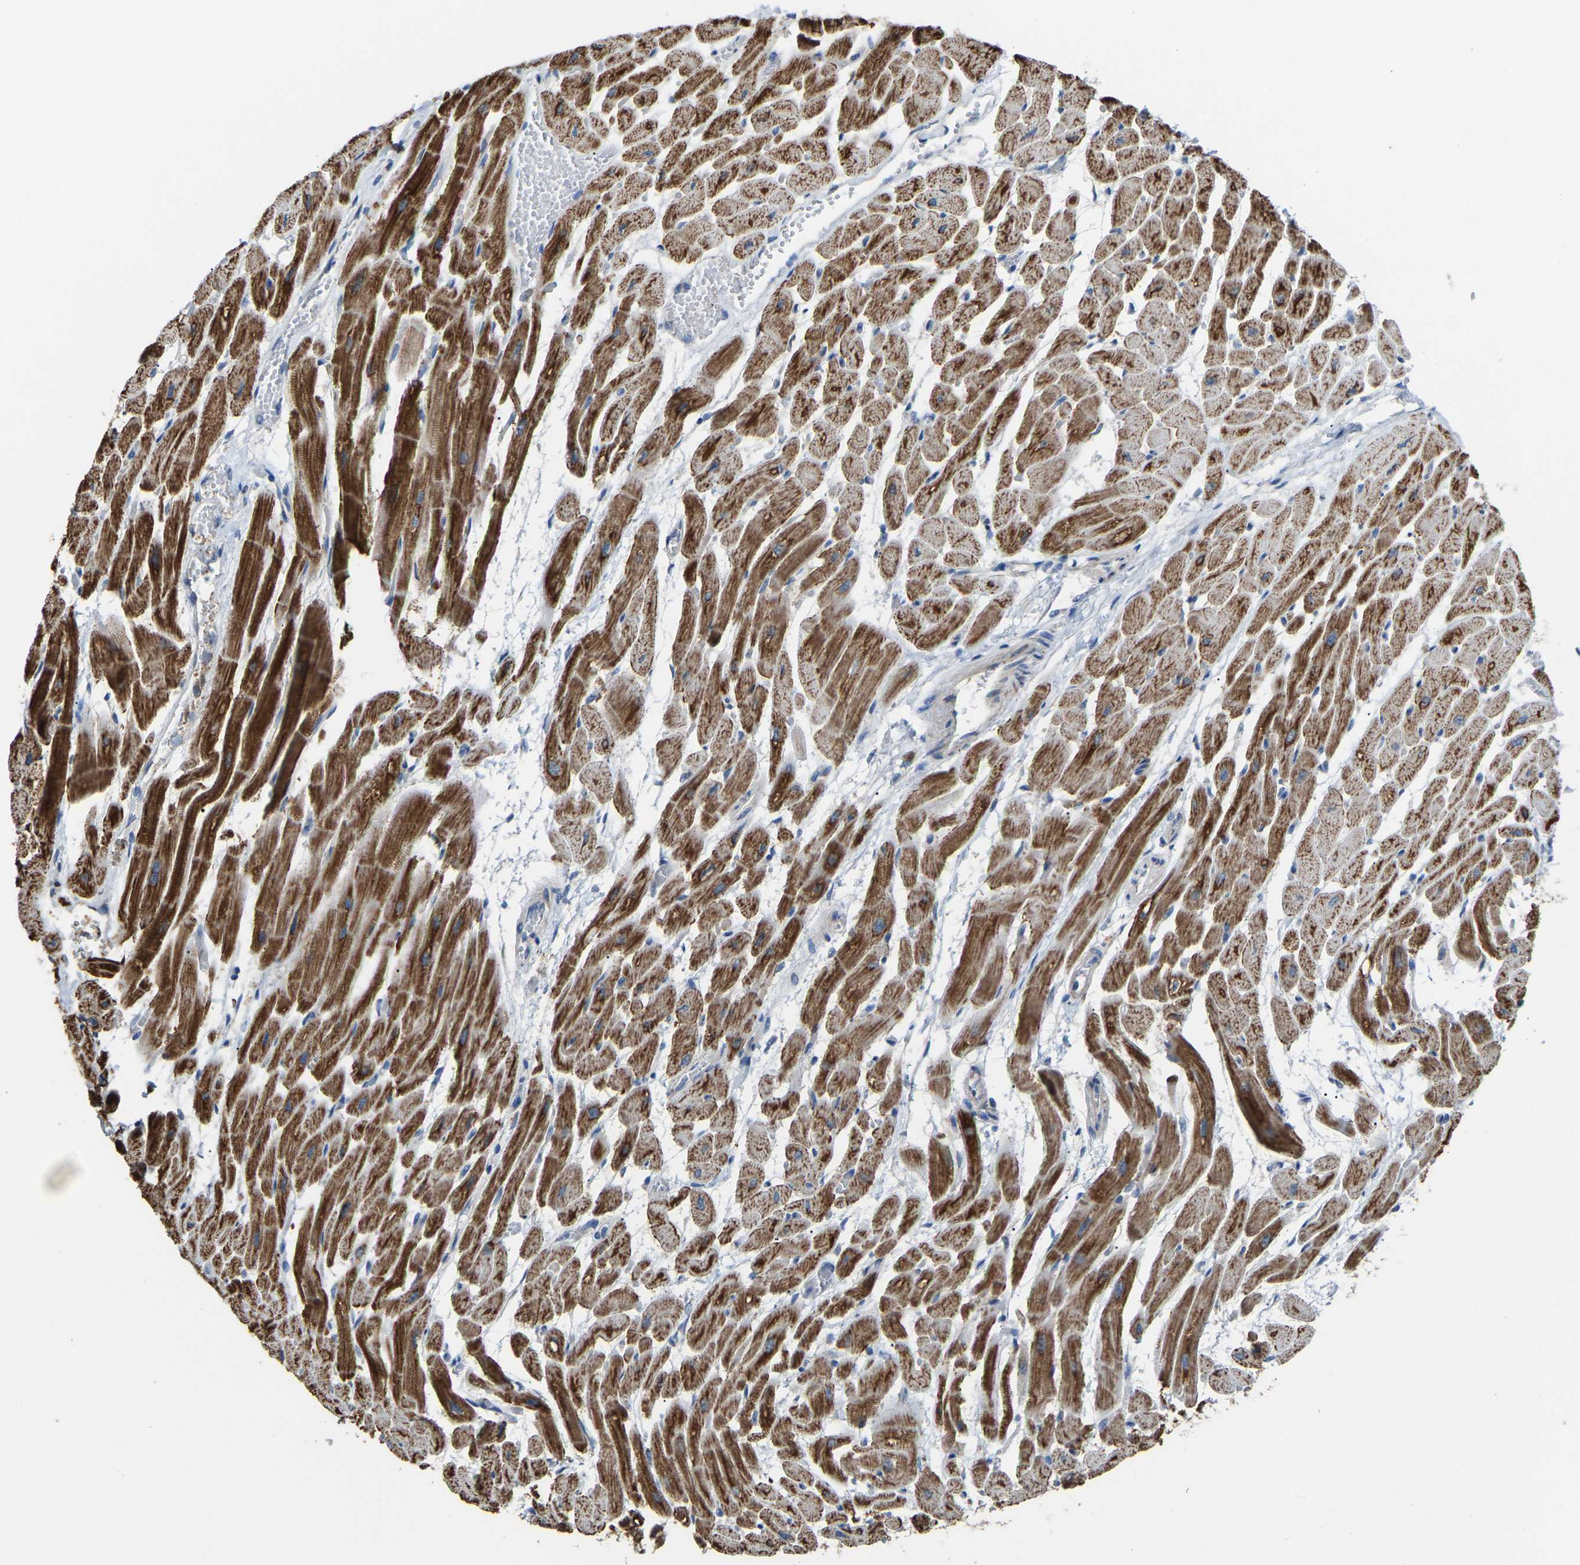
{"staining": {"intensity": "strong", "quantity": ">75%", "location": "cytoplasmic/membranous"}, "tissue": "heart muscle", "cell_type": "Cardiomyocytes", "image_type": "normal", "snomed": [{"axis": "morphology", "description": "Normal tissue, NOS"}, {"axis": "topography", "description": "Heart"}], "caption": "Immunohistochemistry staining of benign heart muscle, which reveals high levels of strong cytoplasmic/membranous expression in about >75% of cardiomyocytes indicating strong cytoplasmic/membranous protein staining. The staining was performed using DAB (3,3'-diaminobenzidine) (brown) for protein detection and nuclei were counterstained in hematoxylin (blue).", "gene": "CANT1", "patient": {"sex": "male", "age": 45}}